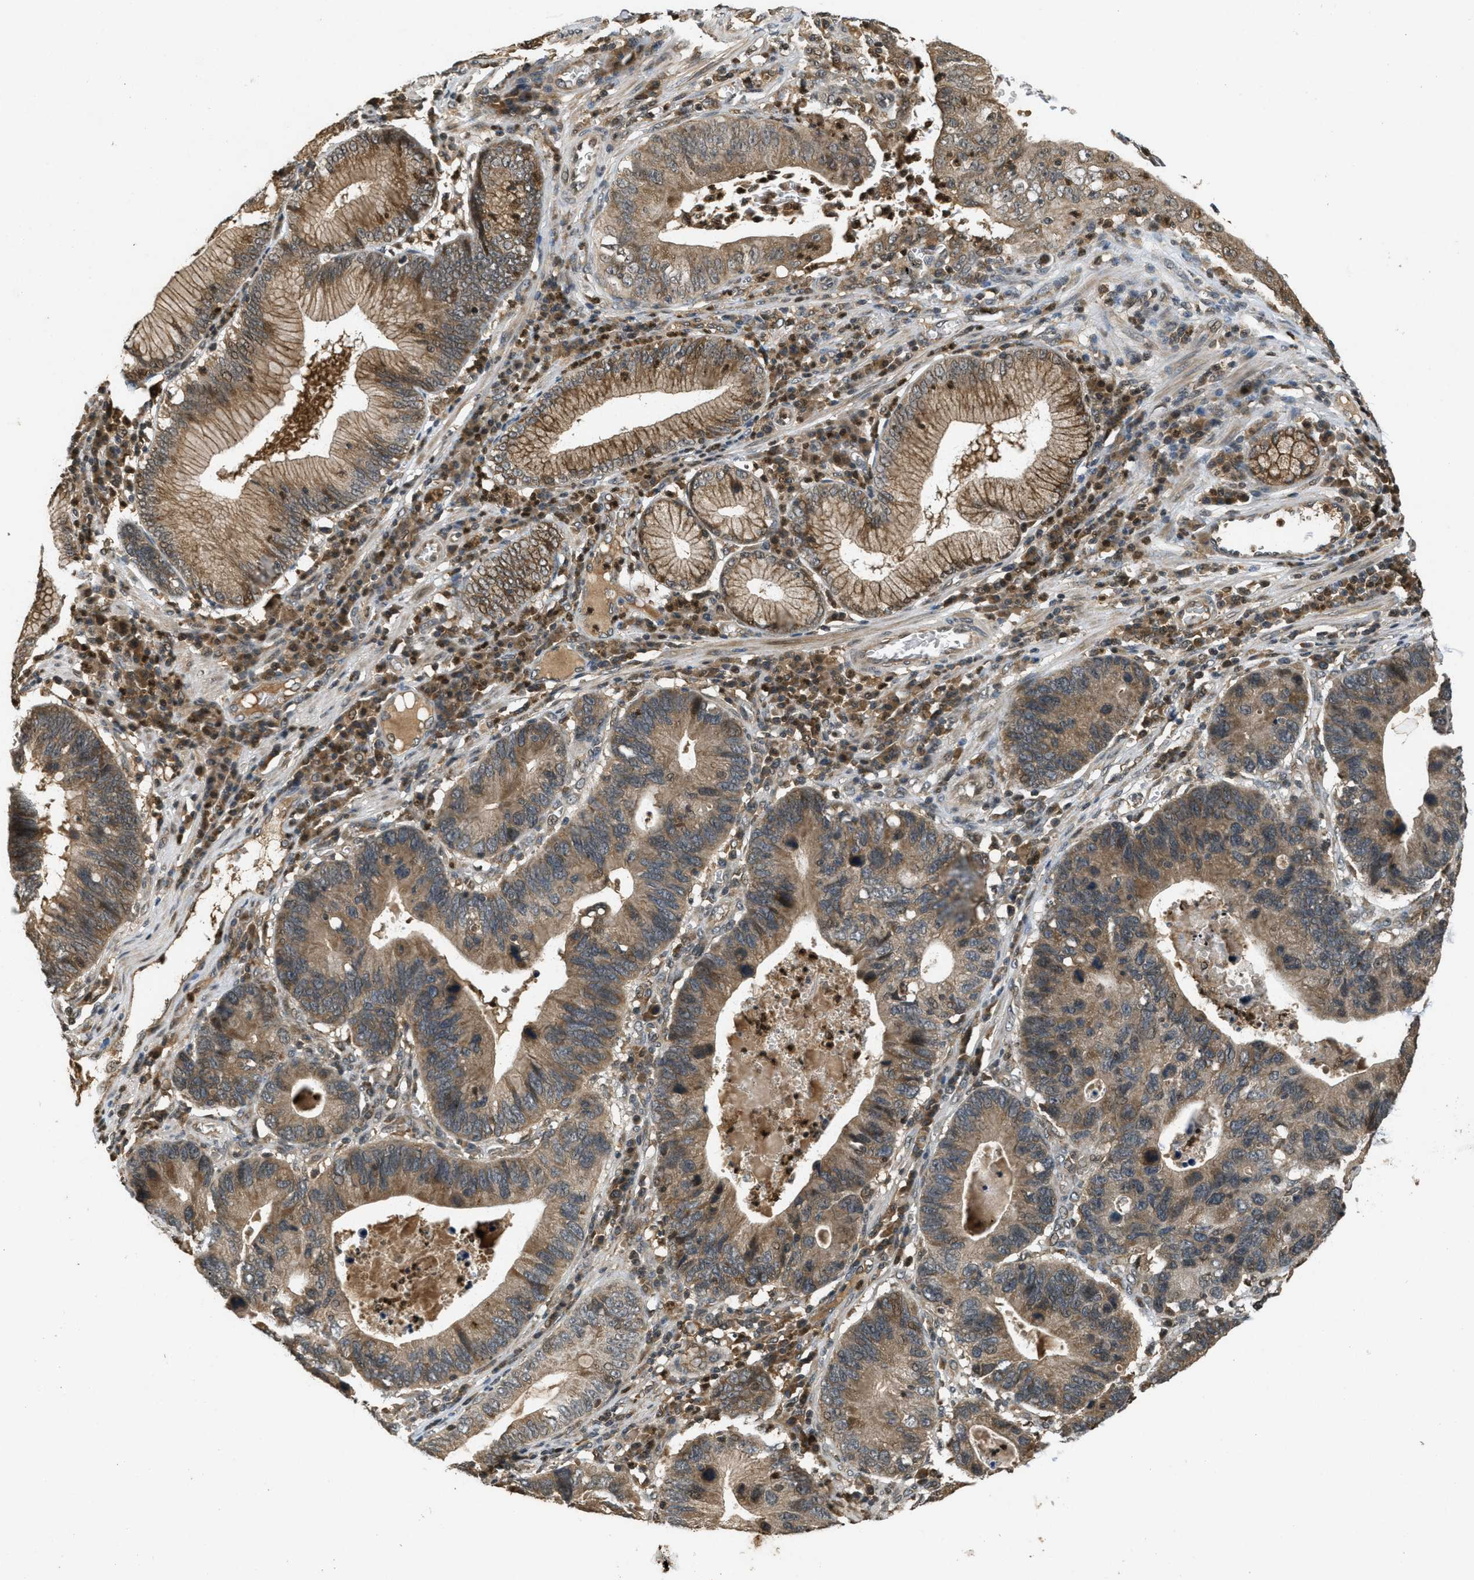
{"staining": {"intensity": "moderate", "quantity": ">75%", "location": "cytoplasmic/membranous"}, "tissue": "stomach cancer", "cell_type": "Tumor cells", "image_type": "cancer", "snomed": [{"axis": "morphology", "description": "Adenocarcinoma, NOS"}, {"axis": "topography", "description": "Stomach"}], "caption": "Moderate cytoplasmic/membranous protein staining is seen in about >75% of tumor cells in stomach cancer.", "gene": "ATG7", "patient": {"sex": "male", "age": 59}}